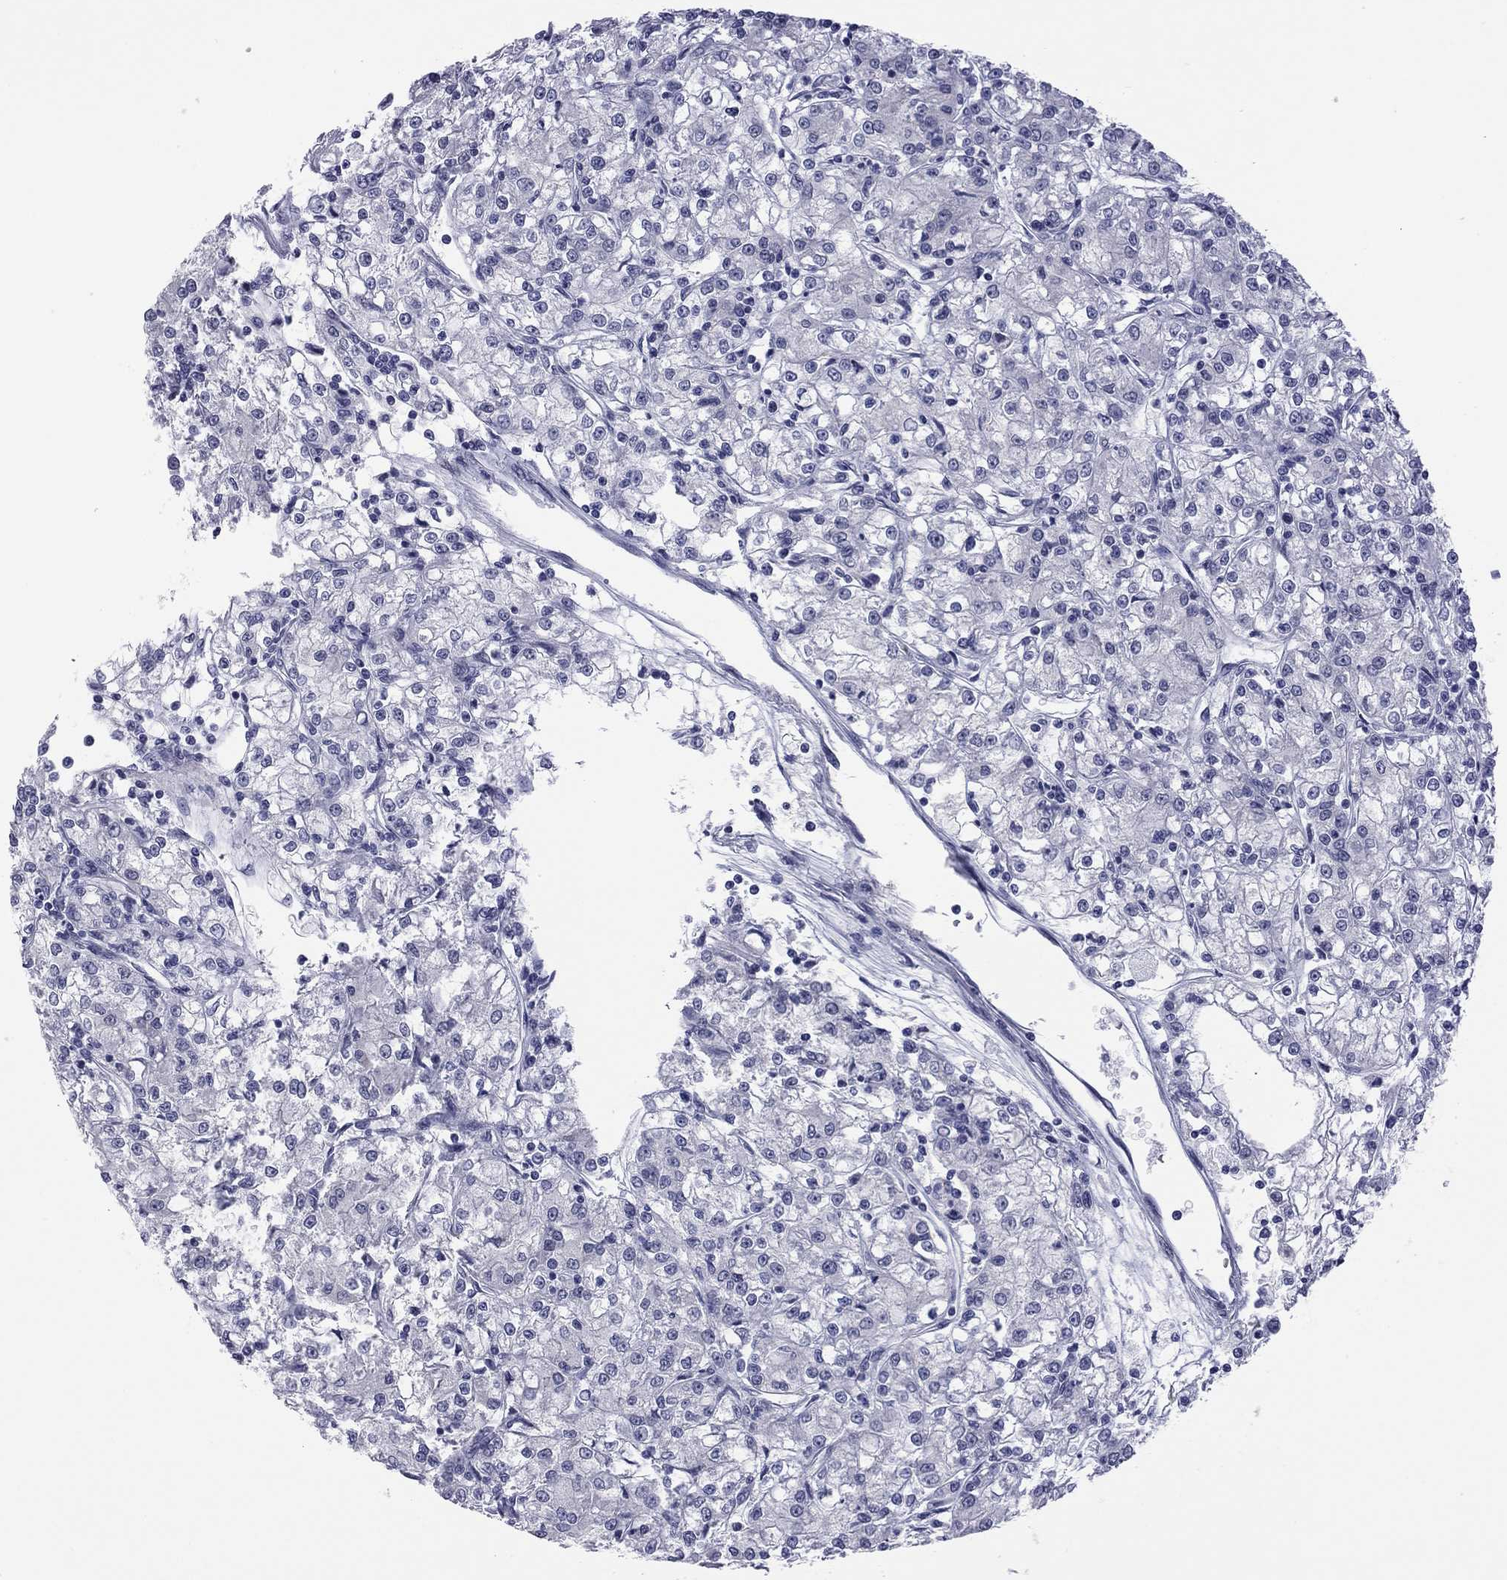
{"staining": {"intensity": "negative", "quantity": "none", "location": "none"}, "tissue": "renal cancer", "cell_type": "Tumor cells", "image_type": "cancer", "snomed": [{"axis": "morphology", "description": "Adenocarcinoma, NOS"}, {"axis": "topography", "description": "Kidney"}], "caption": "The micrograph reveals no staining of tumor cells in renal cancer.", "gene": "POU5F2", "patient": {"sex": "female", "age": 59}}